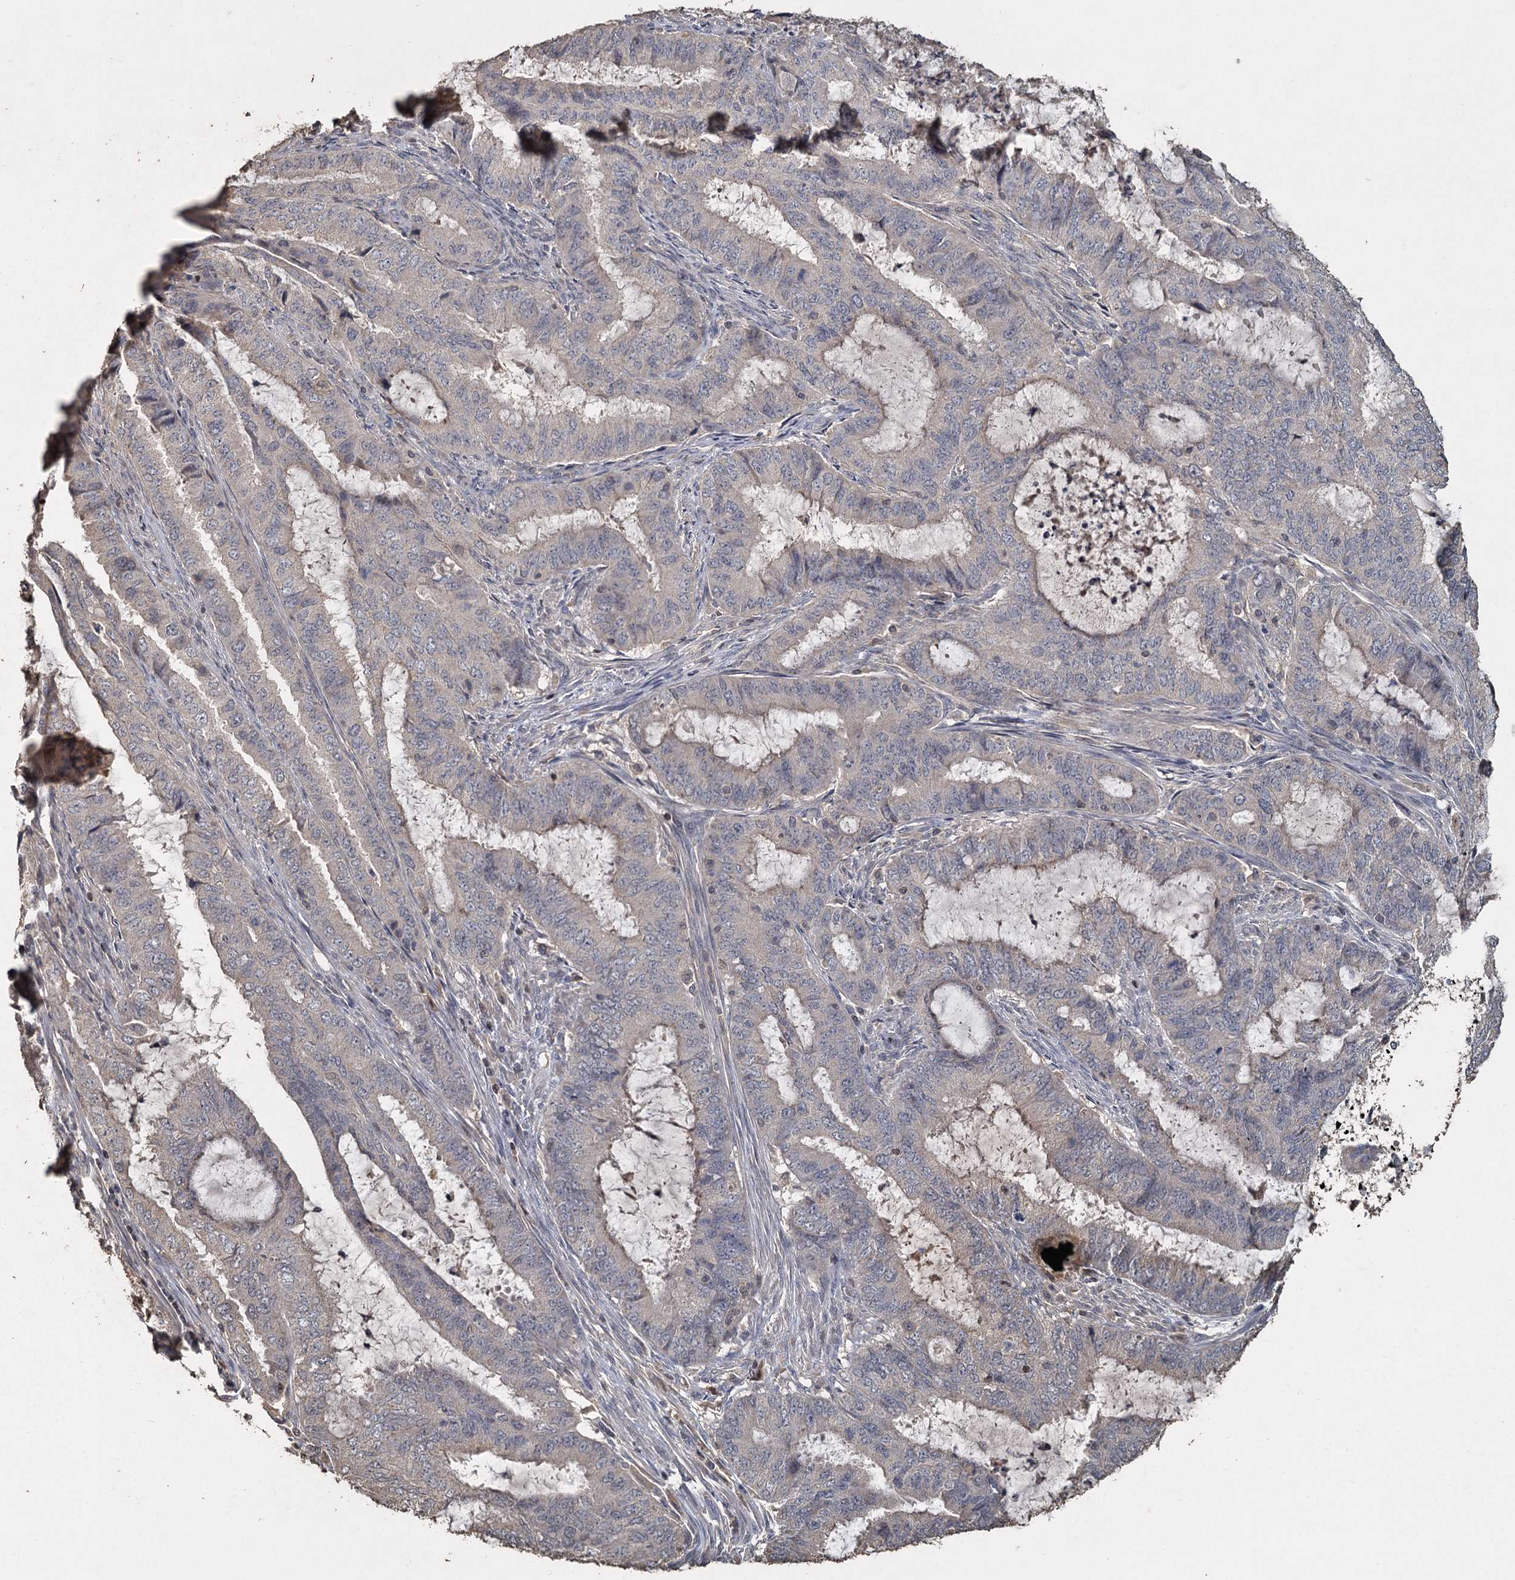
{"staining": {"intensity": "negative", "quantity": "none", "location": "none"}, "tissue": "endometrial cancer", "cell_type": "Tumor cells", "image_type": "cancer", "snomed": [{"axis": "morphology", "description": "Adenocarcinoma, NOS"}, {"axis": "topography", "description": "Endometrium"}], "caption": "The photomicrograph demonstrates no significant positivity in tumor cells of adenocarcinoma (endometrial).", "gene": "CCDC61", "patient": {"sex": "female", "age": 51}}